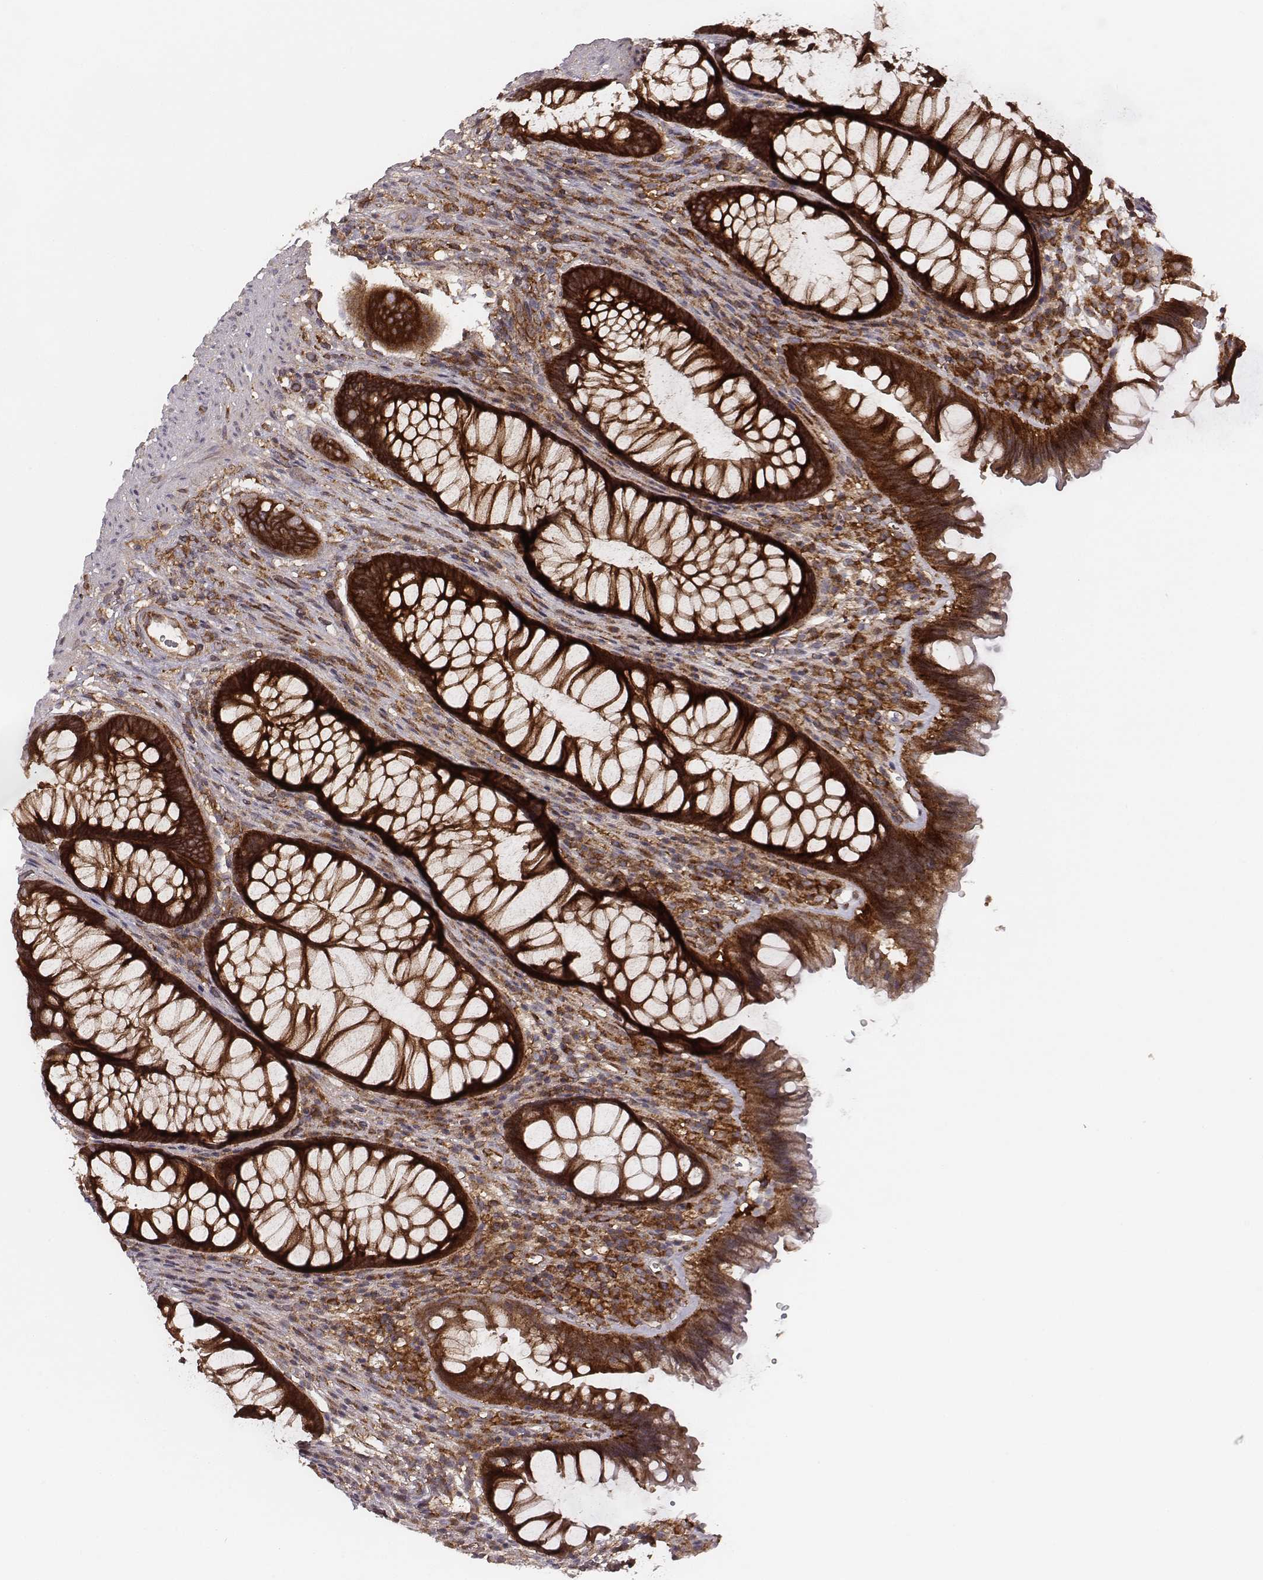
{"staining": {"intensity": "strong", "quantity": ">75%", "location": "cytoplasmic/membranous"}, "tissue": "rectum", "cell_type": "Glandular cells", "image_type": "normal", "snomed": [{"axis": "morphology", "description": "Normal tissue, NOS"}, {"axis": "topography", "description": "Smooth muscle"}, {"axis": "topography", "description": "Rectum"}], "caption": "This image reveals immunohistochemistry (IHC) staining of benign human rectum, with high strong cytoplasmic/membranous expression in about >75% of glandular cells.", "gene": "VPS26A", "patient": {"sex": "male", "age": 53}}